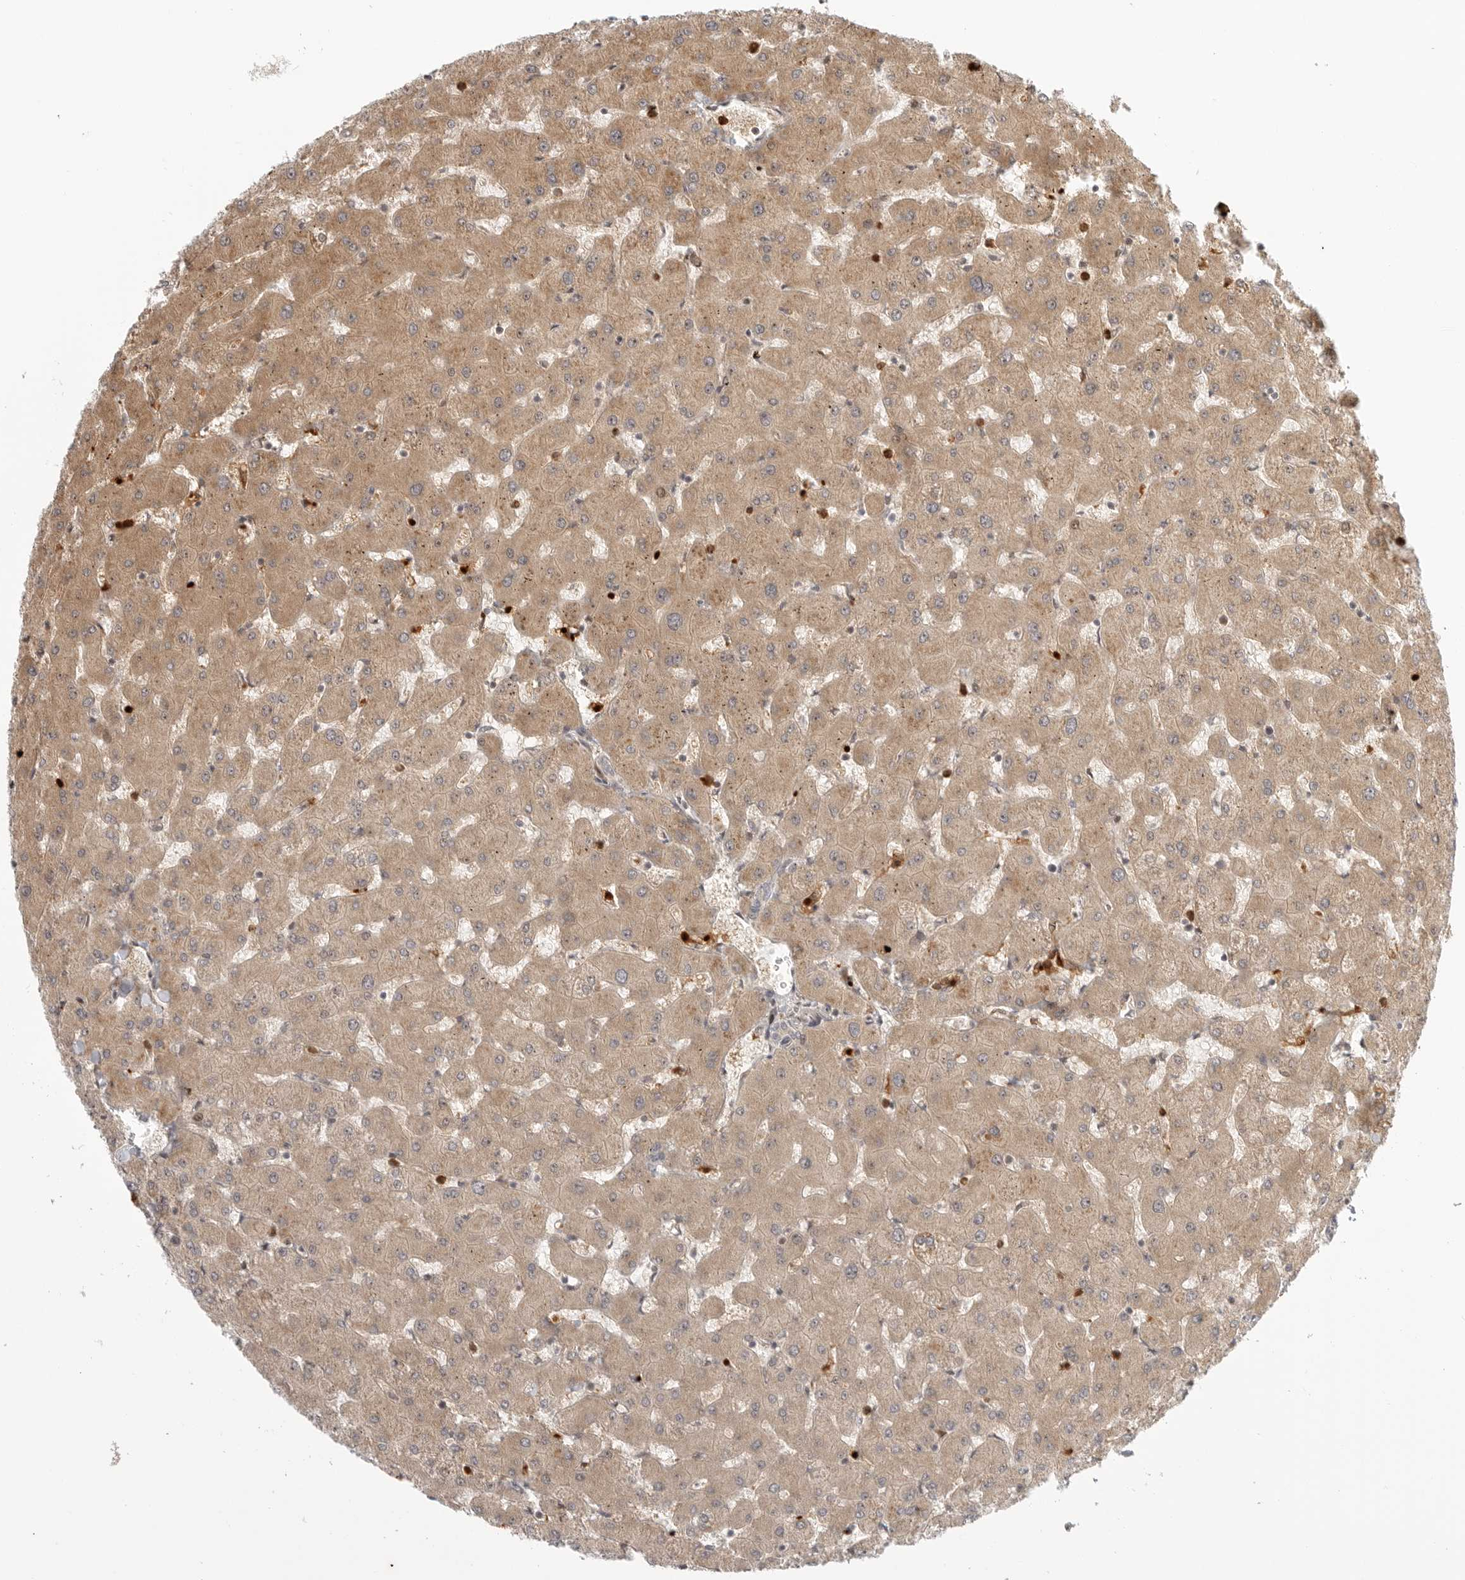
{"staining": {"intensity": "negative", "quantity": "none", "location": "none"}, "tissue": "liver", "cell_type": "Cholangiocytes", "image_type": "normal", "snomed": [{"axis": "morphology", "description": "Normal tissue, NOS"}, {"axis": "topography", "description": "Liver"}], "caption": "The photomicrograph demonstrates no staining of cholangiocytes in normal liver.", "gene": "DSCC1", "patient": {"sex": "female", "age": 63}}